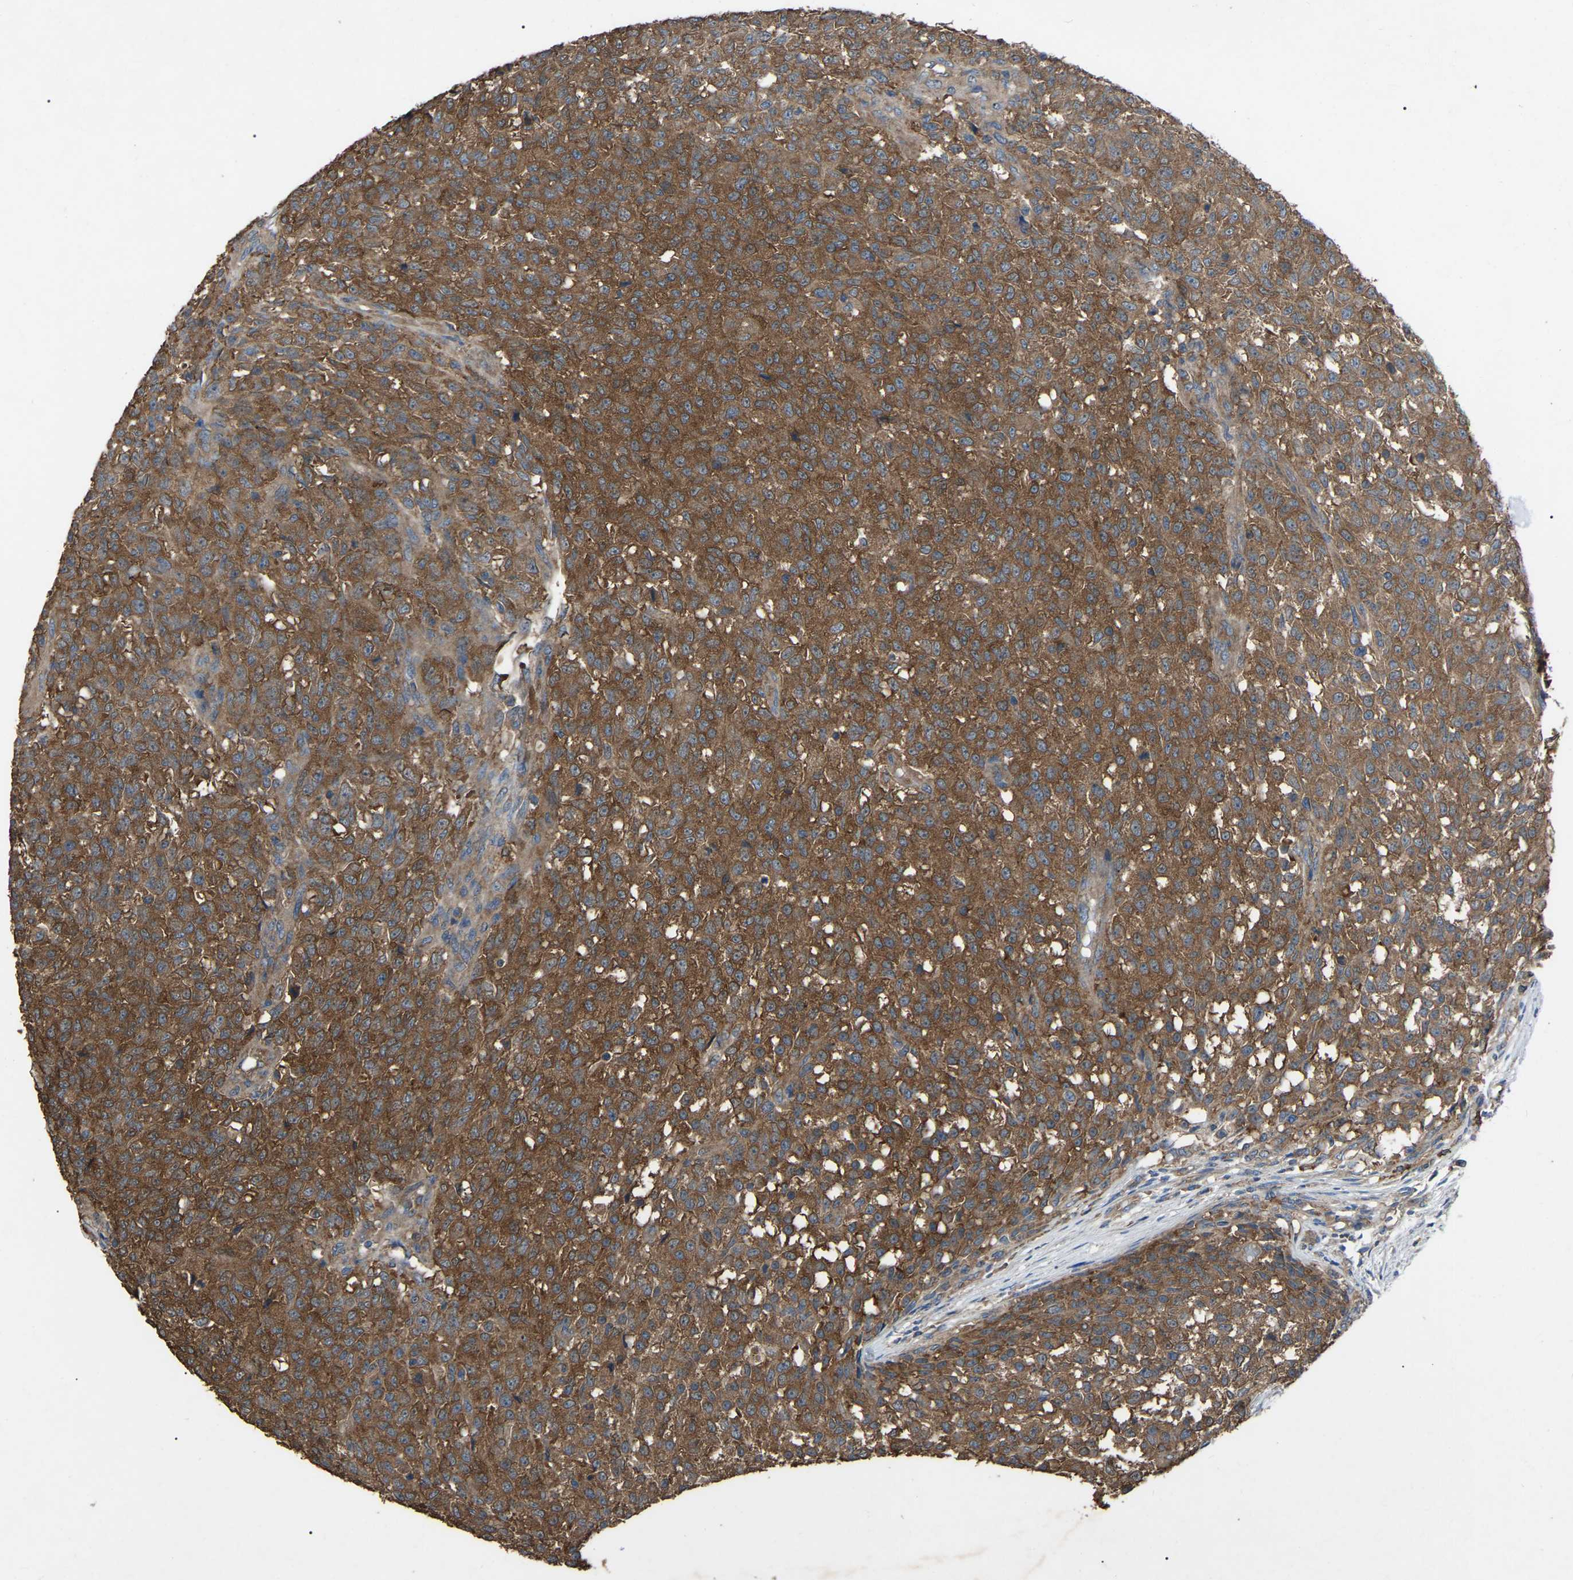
{"staining": {"intensity": "moderate", "quantity": ">75%", "location": "cytoplasmic/membranous"}, "tissue": "testis cancer", "cell_type": "Tumor cells", "image_type": "cancer", "snomed": [{"axis": "morphology", "description": "Seminoma, NOS"}, {"axis": "topography", "description": "Testis"}], "caption": "The image demonstrates immunohistochemical staining of seminoma (testis). There is moderate cytoplasmic/membranous staining is identified in approximately >75% of tumor cells.", "gene": "AIMP1", "patient": {"sex": "male", "age": 59}}